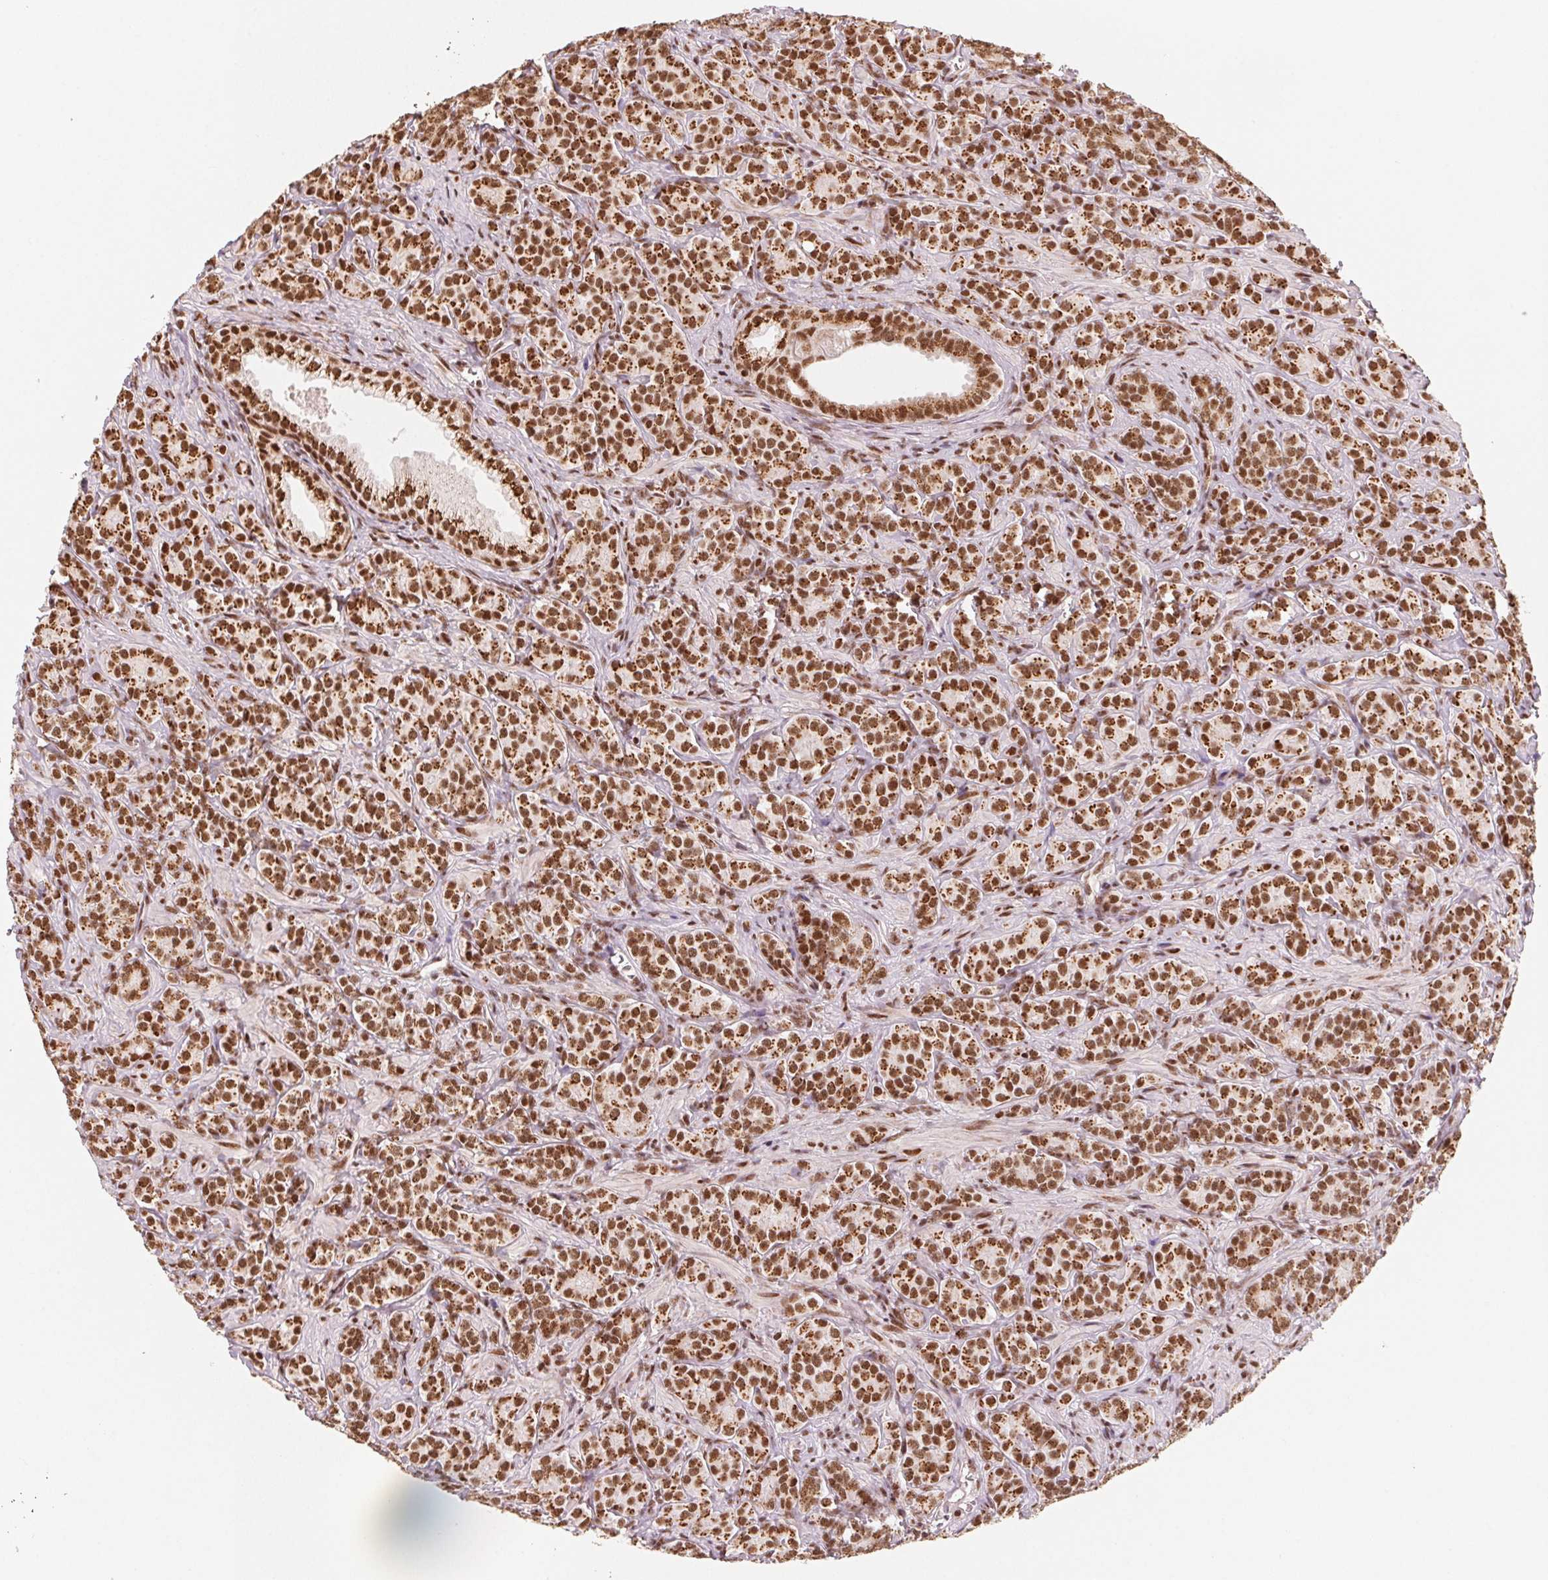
{"staining": {"intensity": "strong", "quantity": ">75%", "location": "nuclear"}, "tissue": "prostate cancer", "cell_type": "Tumor cells", "image_type": "cancer", "snomed": [{"axis": "morphology", "description": "Adenocarcinoma, High grade"}, {"axis": "topography", "description": "Prostate"}], "caption": "Immunohistochemistry (IHC) histopathology image of human prostate cancer (high-grade adenocarcinoma) stained for a protein (brown), which exhibits high levels of strong nuclear positivity in approximately >75% of tumor cells.", "gene": "TOPORS", "patient": {"sex": "male", "age": 84}}